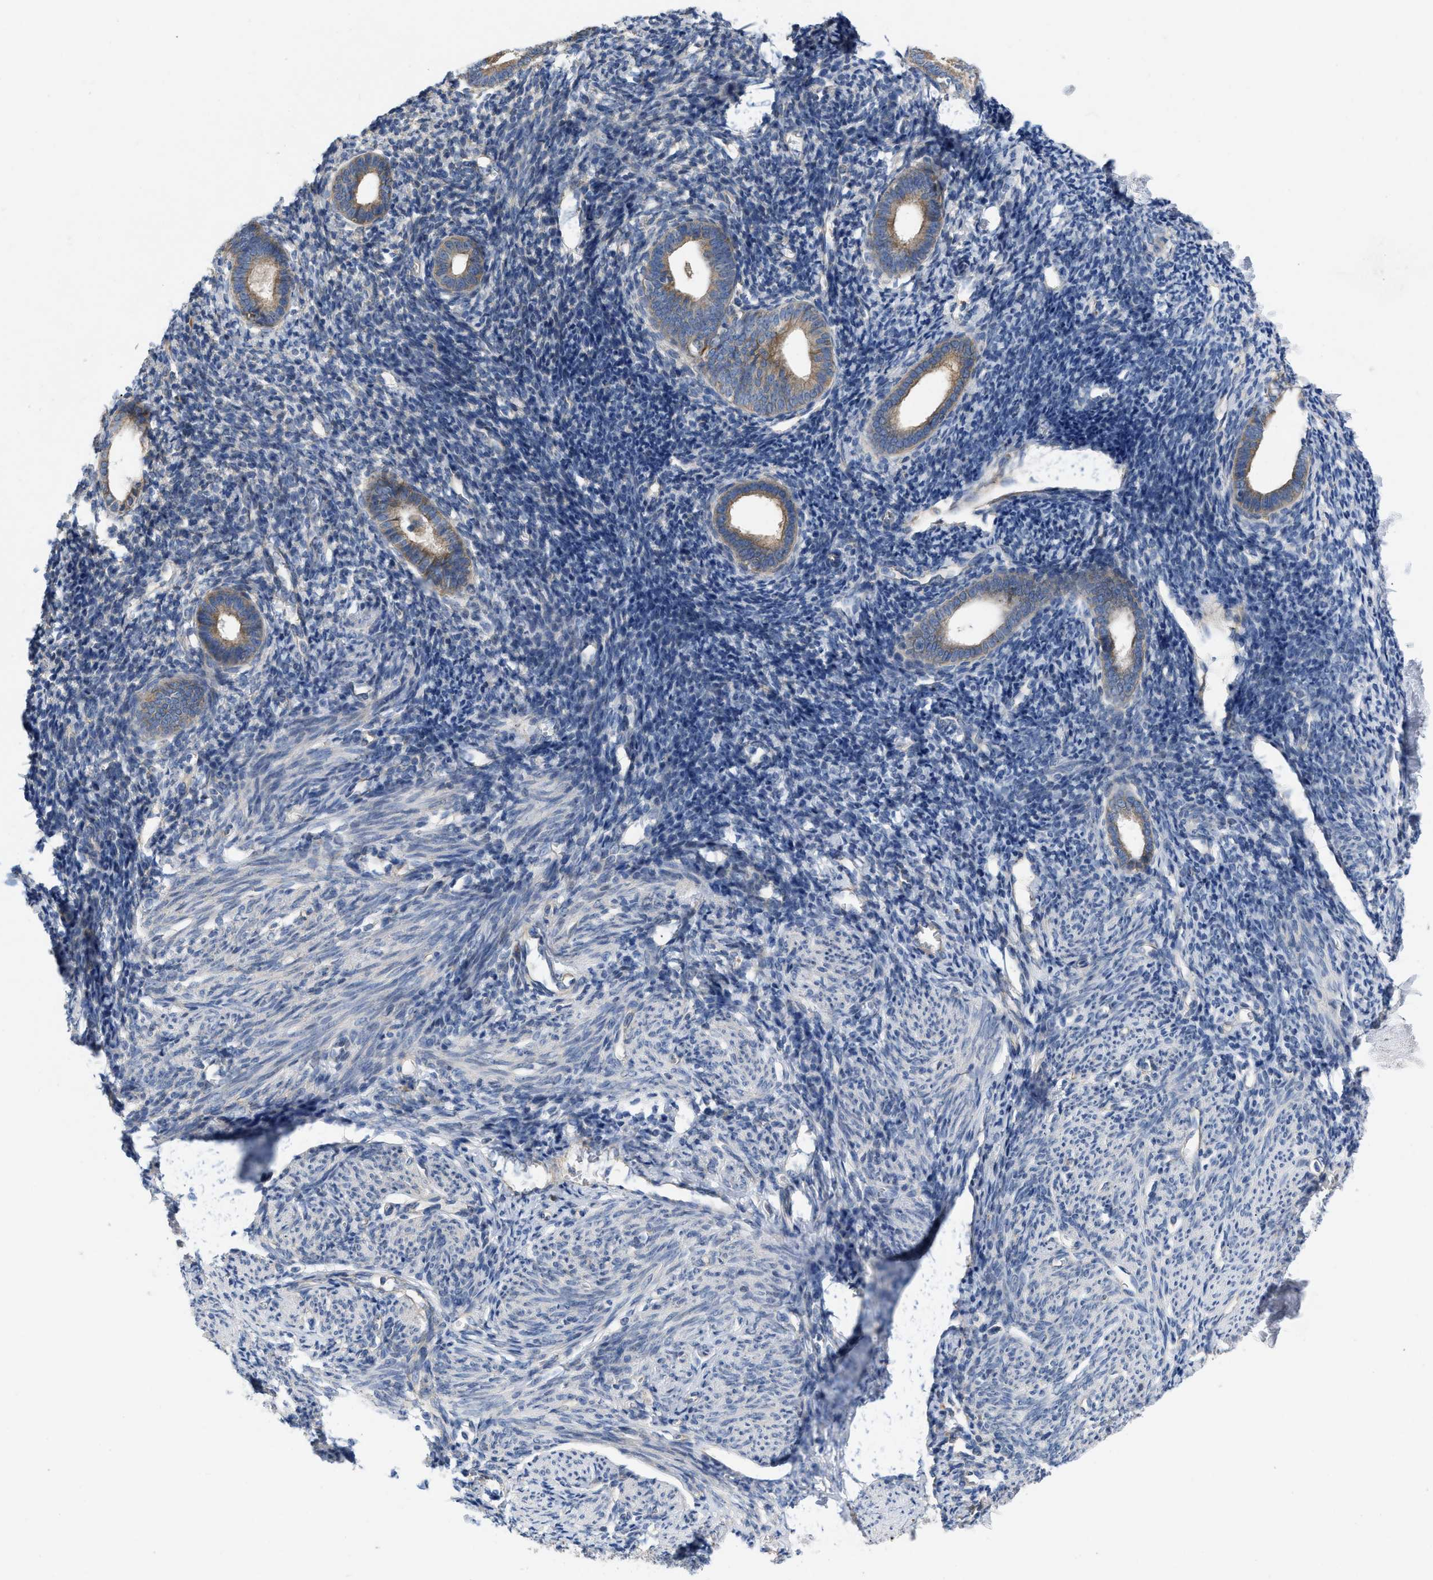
{"staining": {"intensity": "negative", "quantity": "none", "location": "none"}, "tissue": "endometrium", "cell_type": "Cells in endometrial stroma", "image_type": "normal", "snomed": [{"axis": "morphology", "description": "Normal tissue, NOS"}, {"axis": "morphology", "description": "Adenocarcinoma, NOS"}, {"axis": "topography", "description": "Endometrium"}], "caption": "IHC of benign human endometrium reveals no positivity in cells in endometrial stroma. (DAB (3,3'-diaminobenzidine) immunohistochemistry (IHC) visualized using brightfield microscopy, high magnification).", "gene": "TMEM131", "patient": {"sex": "female", "age": 57}}